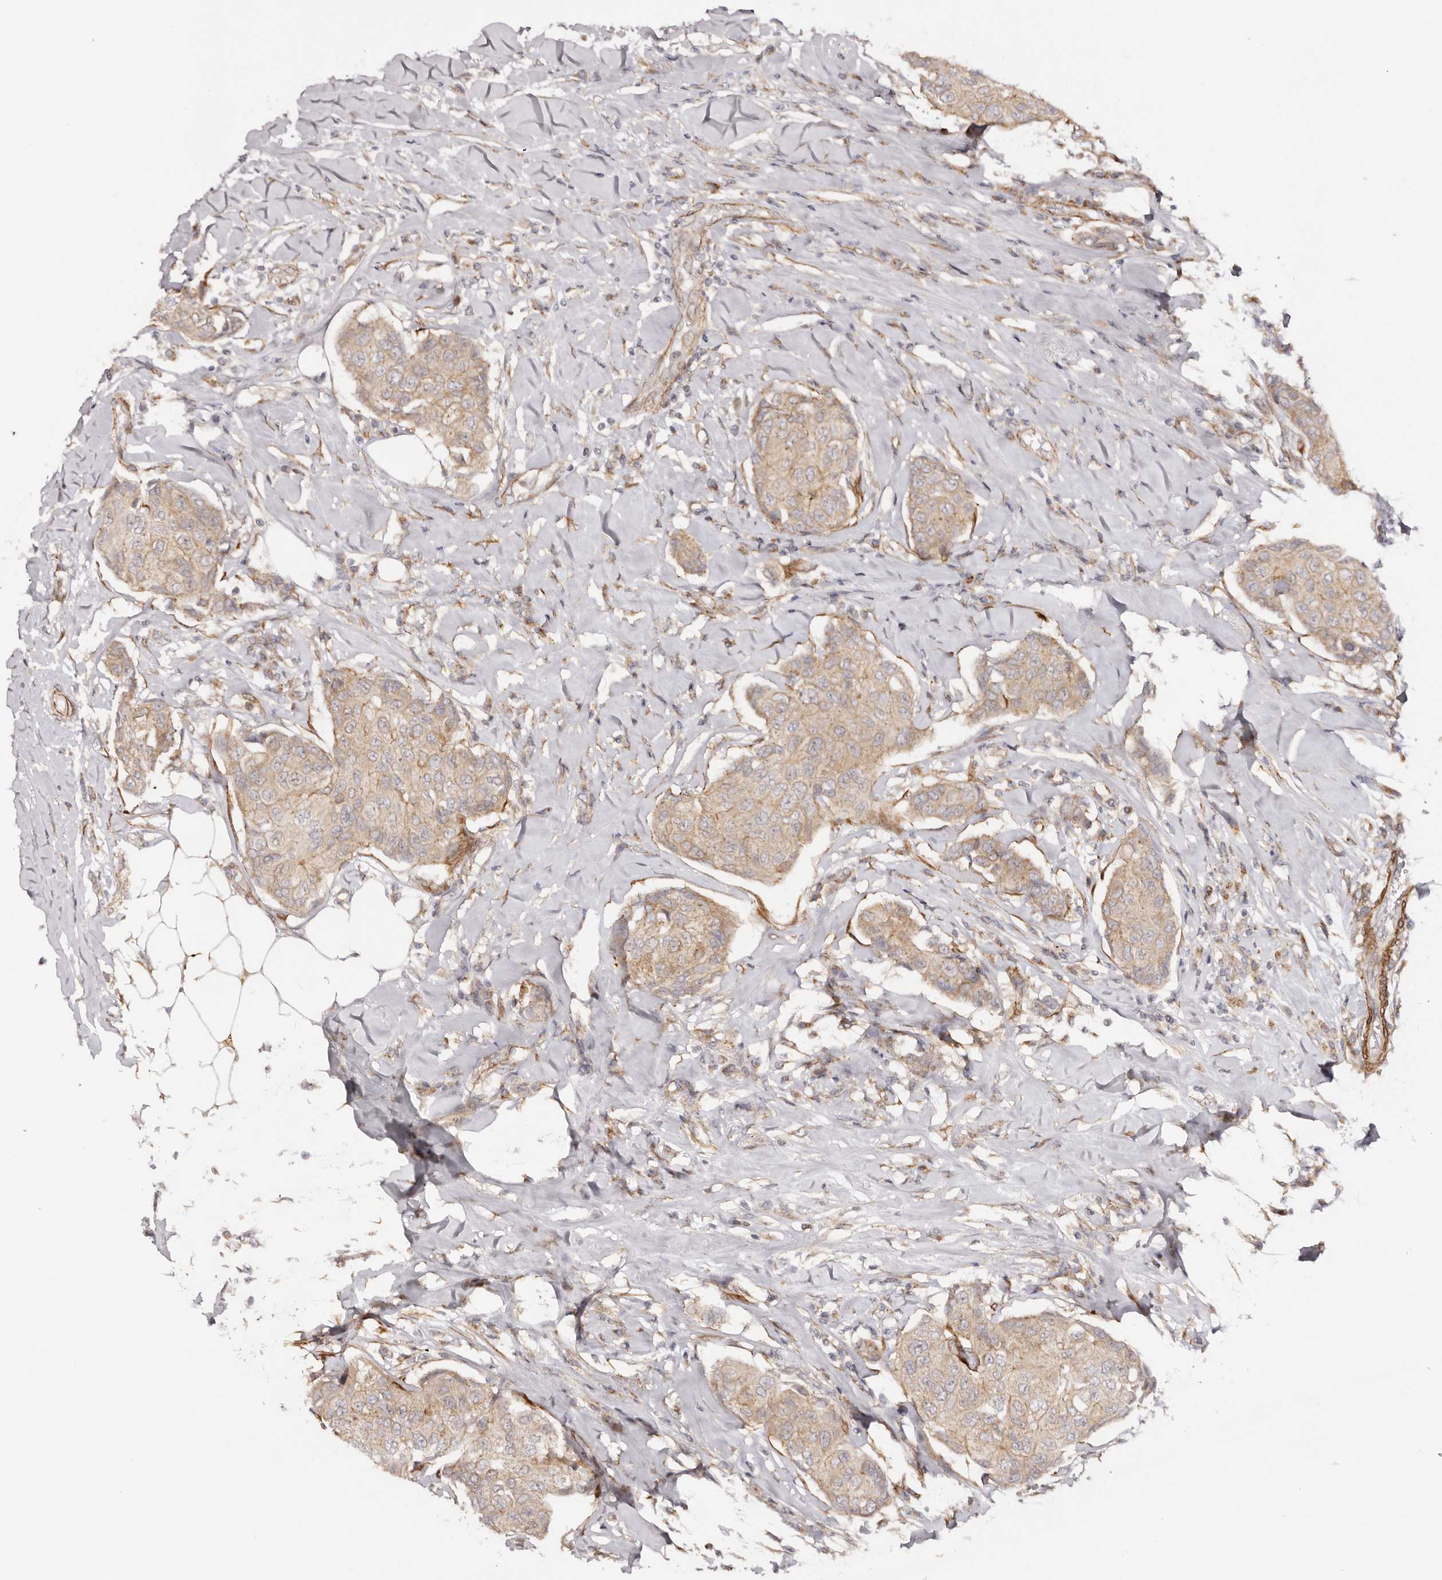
{"staining": {"intensity": "weak", "quantity": ">75%", "location": "cytoplasmic/membranous"}, "tissue": "breast cancer", "cell_type": "Tumor cells", "image_type": "cancer", "snomed": [{"axis": "morphology", "description": "Duct carcinoma"}, {"axis": "topography", "description": "Breast"}], "caption": "This is an image of IHC staining of invasive ductal carcinoma (breast), which shows weak expression in the cytoplasmic/membranous of tumor cells.", "gene": "MICAL2", "patient": {"sex": "female", "age": 80}}